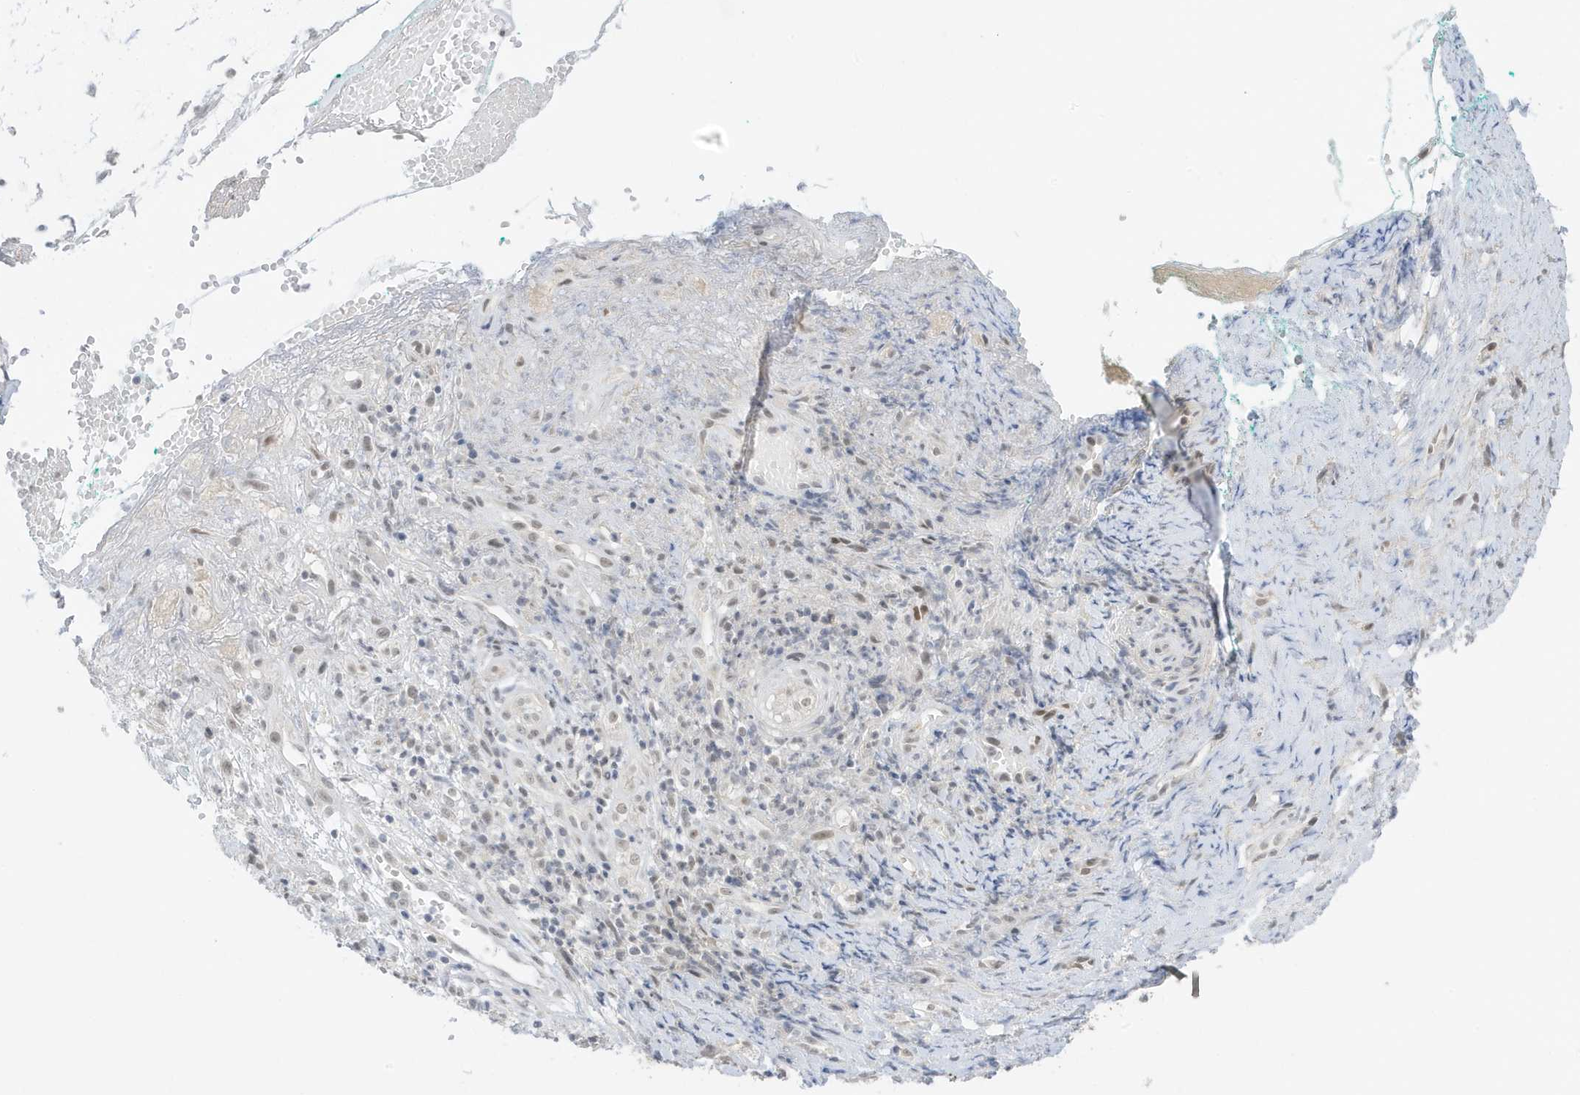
{"staining": {"intensity": "negative", "quantity": "none", "location": "none"}, "tissue": "adipose tissue", "cell_type": "Adipocytes", "image_type": "normal", "snomed": [{"axis": "morphology", "description": "Normal tissue, NOS"}, {"axis": "morphology", "description": "Basal cell carcinoma"}, {"axis": "topography", "description": "Cartilage tissue"}, {"axis": "topography", "description": "Nasopharynx"}, {"axis": "topography", "description": "Oral tissue"}], "caption": "DAB immunohistochemical staining of normal human adipose tissue displays no significant expression in adipocytes. The staining is performed using DAB brown chromogen with nuclei counter-stained in using hematoxylin.", "gene": "MSL3", "patient": {"sex": "female", "age": 77}}